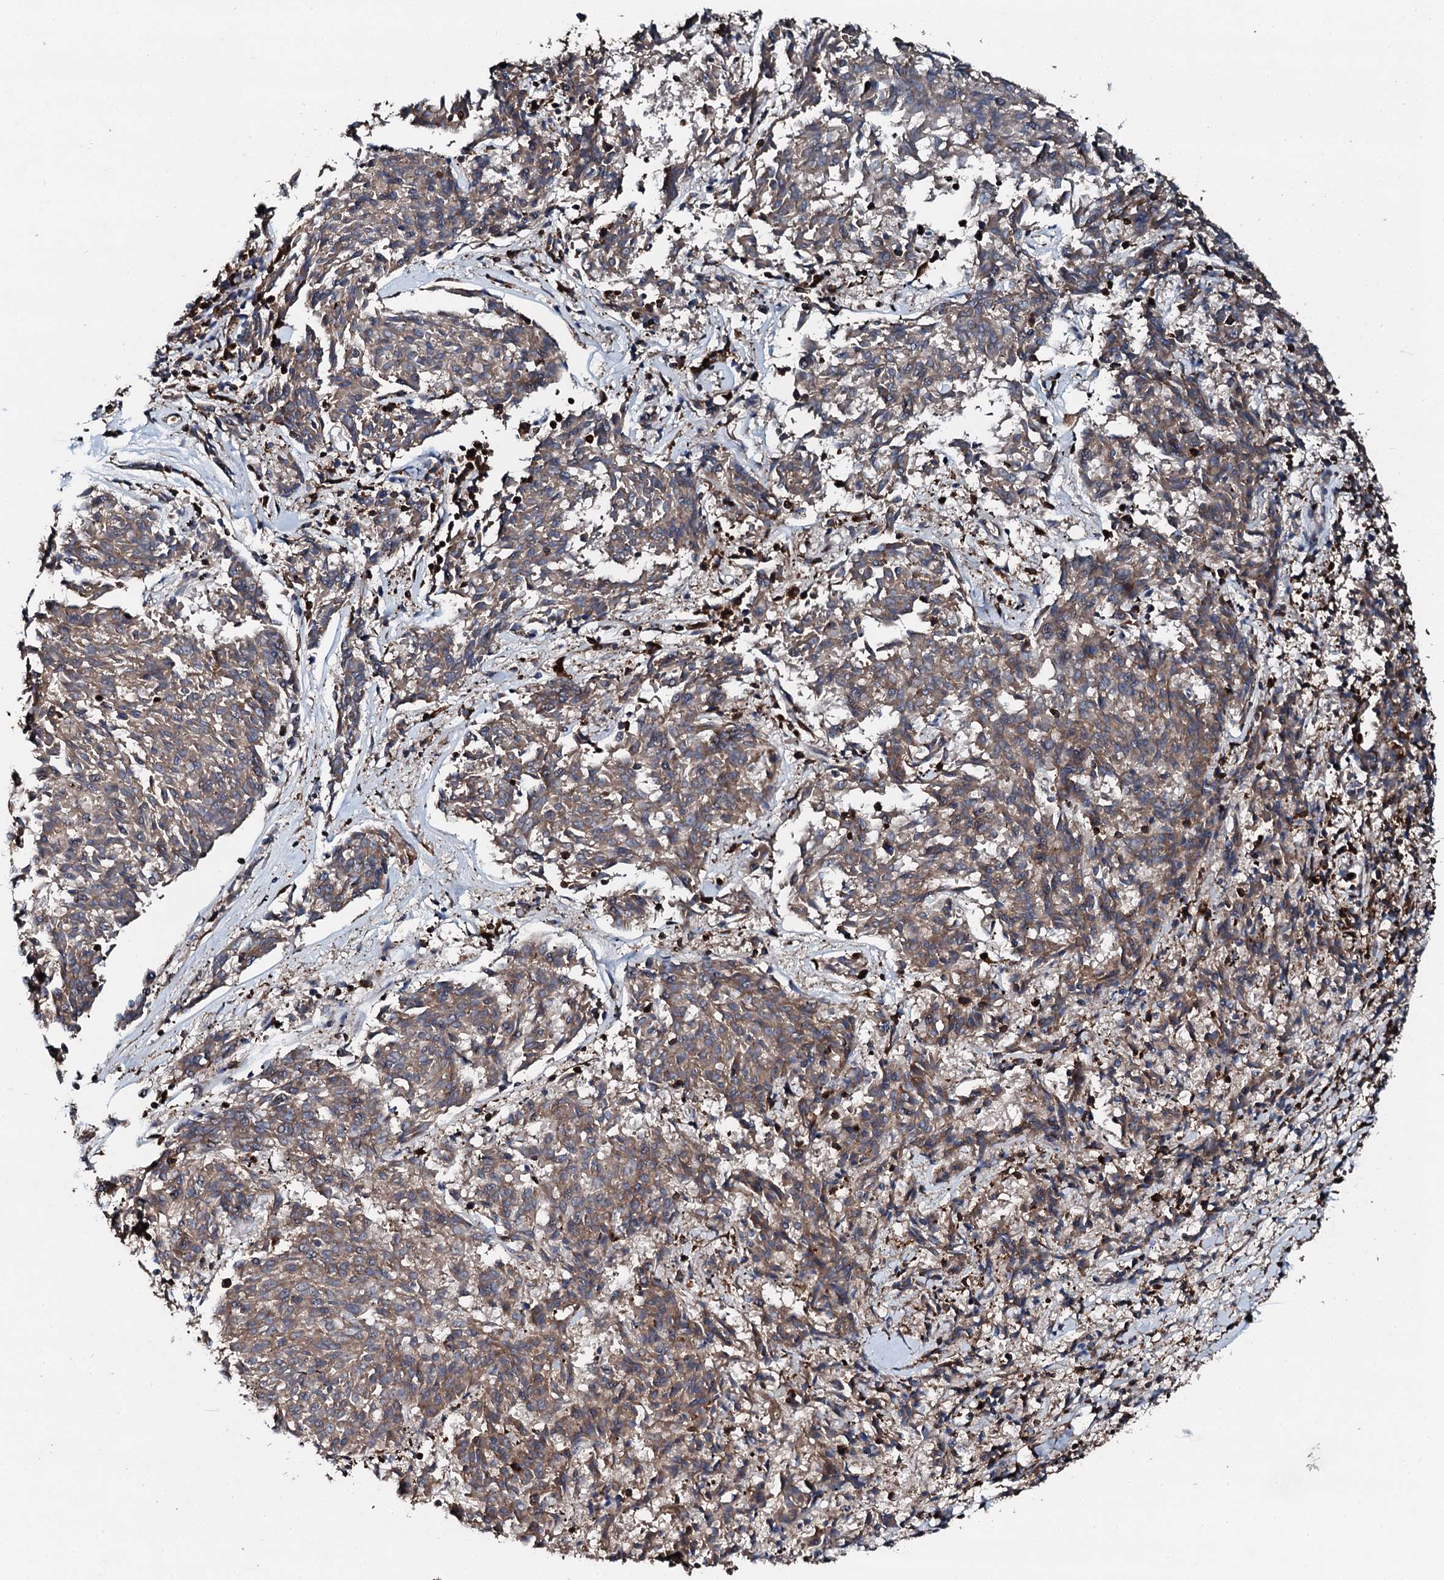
{"staining": {"intensity": "weak", "quantity": ">75%", "location": "cytoplasmic/membranous"}, "tissue": "melanoma", "cell_type": "Tumor cells", "image_type": "cancer", "snomed": [{"axis": "morphology", "description": "Malignant melanoma, NOS"}, {"axis": "topography", "description": "Skin"}], "caption": "Melanoma was stained to show a protein in brown. There is low levels of weak cytoplasmic/membranous staining in approximately >75% of tumor cells.", "gene": "EDC4", "patient": {"sex": "female", "age": 72}}